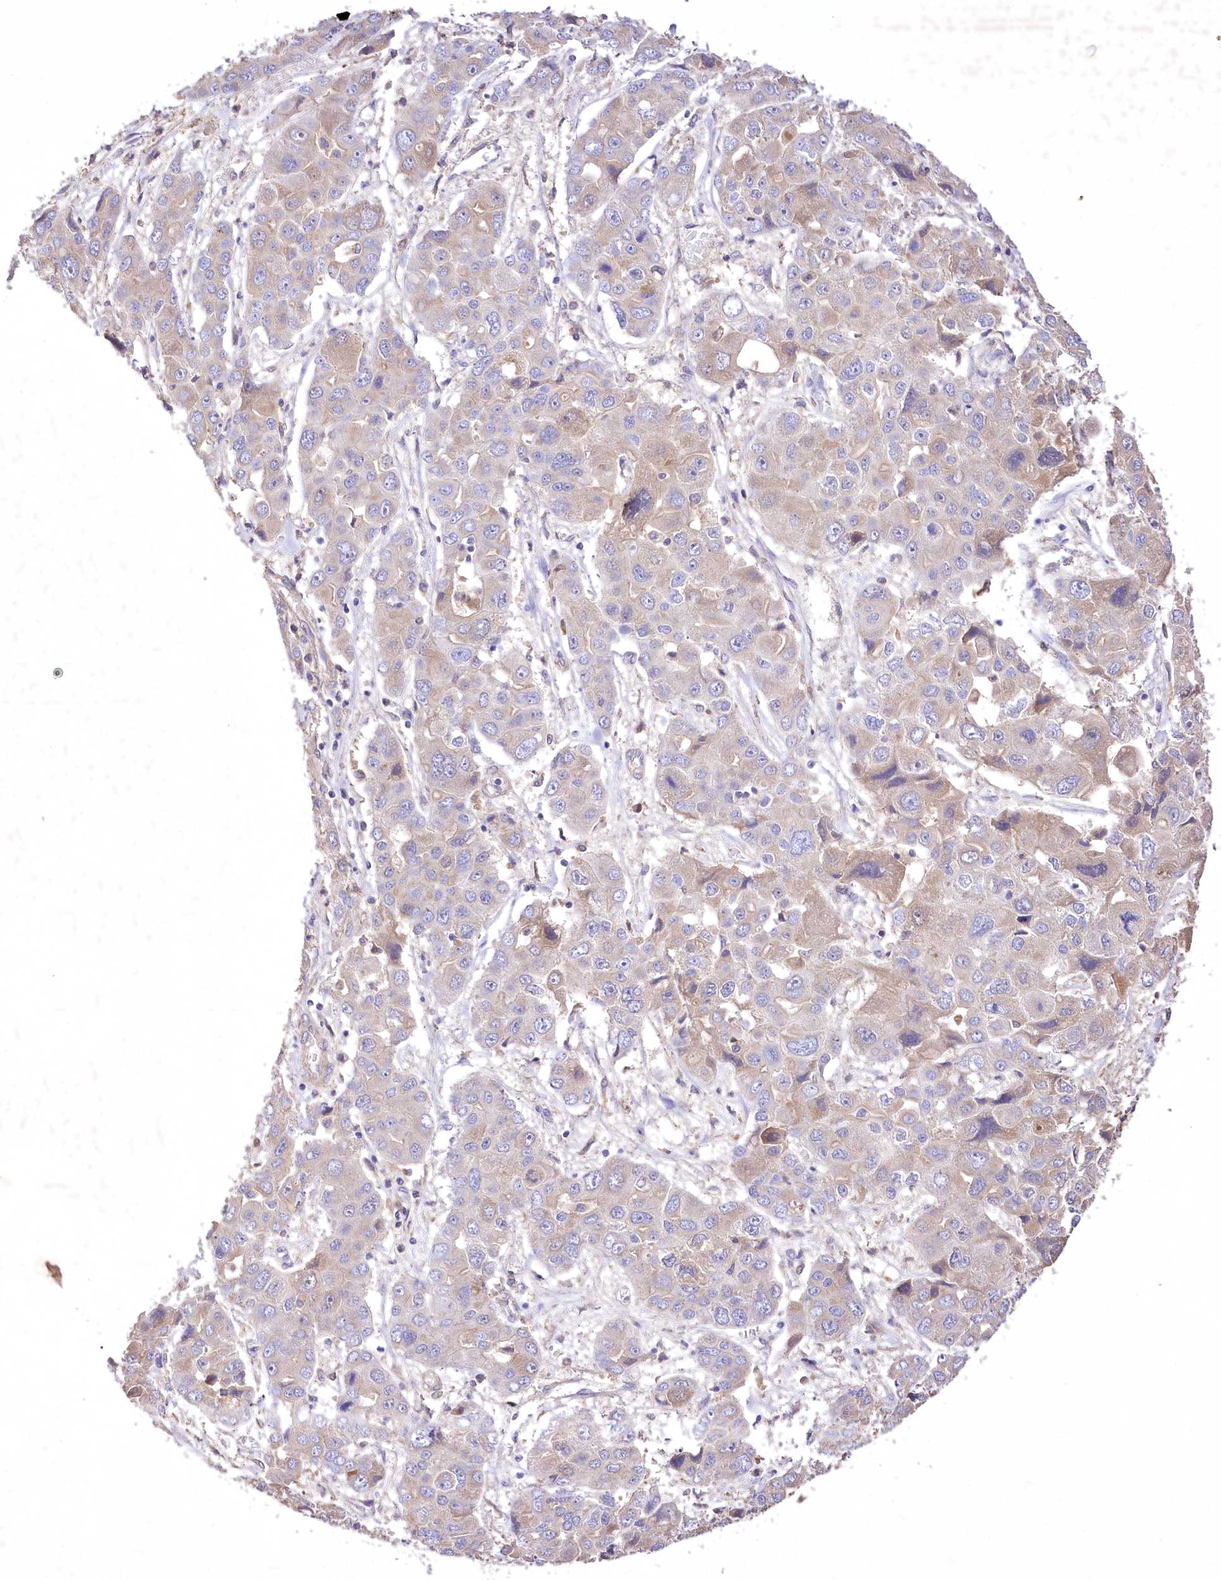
{"staining": {"intensity": "weak", "quantity": "25%-75%", "location": "cytoplasmic/membranous"}, "tissue": "liver cancer", "cell_type": "Tumor cells", "image_type": "cancer", "snomed": [{"axis": "morphology", "description": "Cholangiocarcinoma"}, {"axis": "topography", "description": "Liver"}], "caption": "Protein expression by immunohistochemistry (IHC) demonstrates weak cytoplasmic/membranous expression in about 25%-75% of tumor cells in liver cholangiocarcinoma.", "gene": "PCYOX1L", "patient": {"sex": "male", "age": 67}}